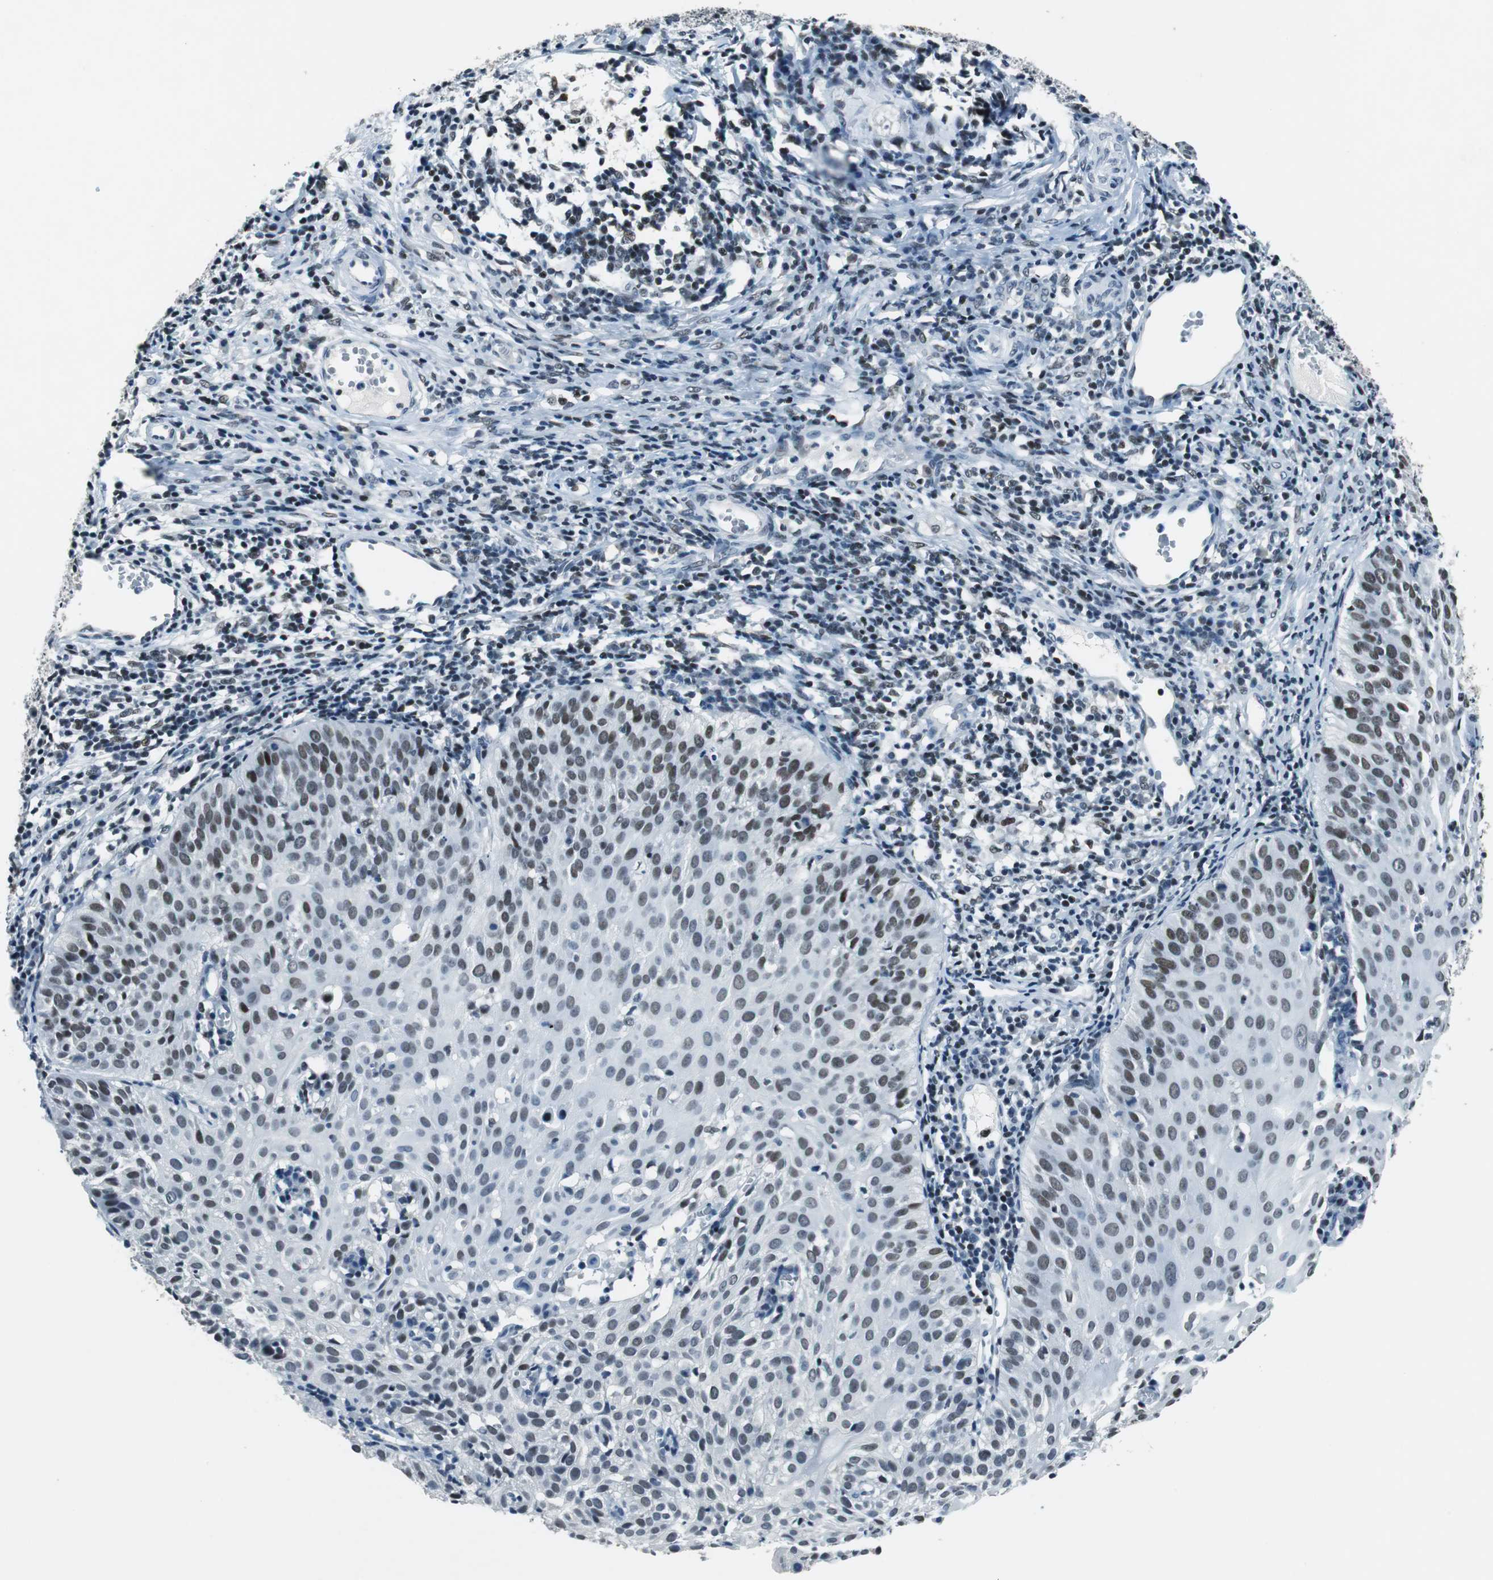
{"staining": {"intensity": "weak", "quantity": "<25%", "location": "nuclear"}, "tissue": "cervical cancer", "cell_type": "Tumor cells", "image_type": "cancer", "snomed": [{"axis": "morphology", "description": "Squamous cell carcinoma, NOS"}, {"axis": "topography", "description": "Cervix"}], "caption": "DAB immunohistochemical staining of human cervical squamous cell carcinoma reveals no significant staining in tumor cells. (DAB (3,3'-diaminobenzidine) IHC visualized using brightfield microscopy, high magnification).", "gene": "HDAC3", "patient": {"sex": "female", "age": 38}}